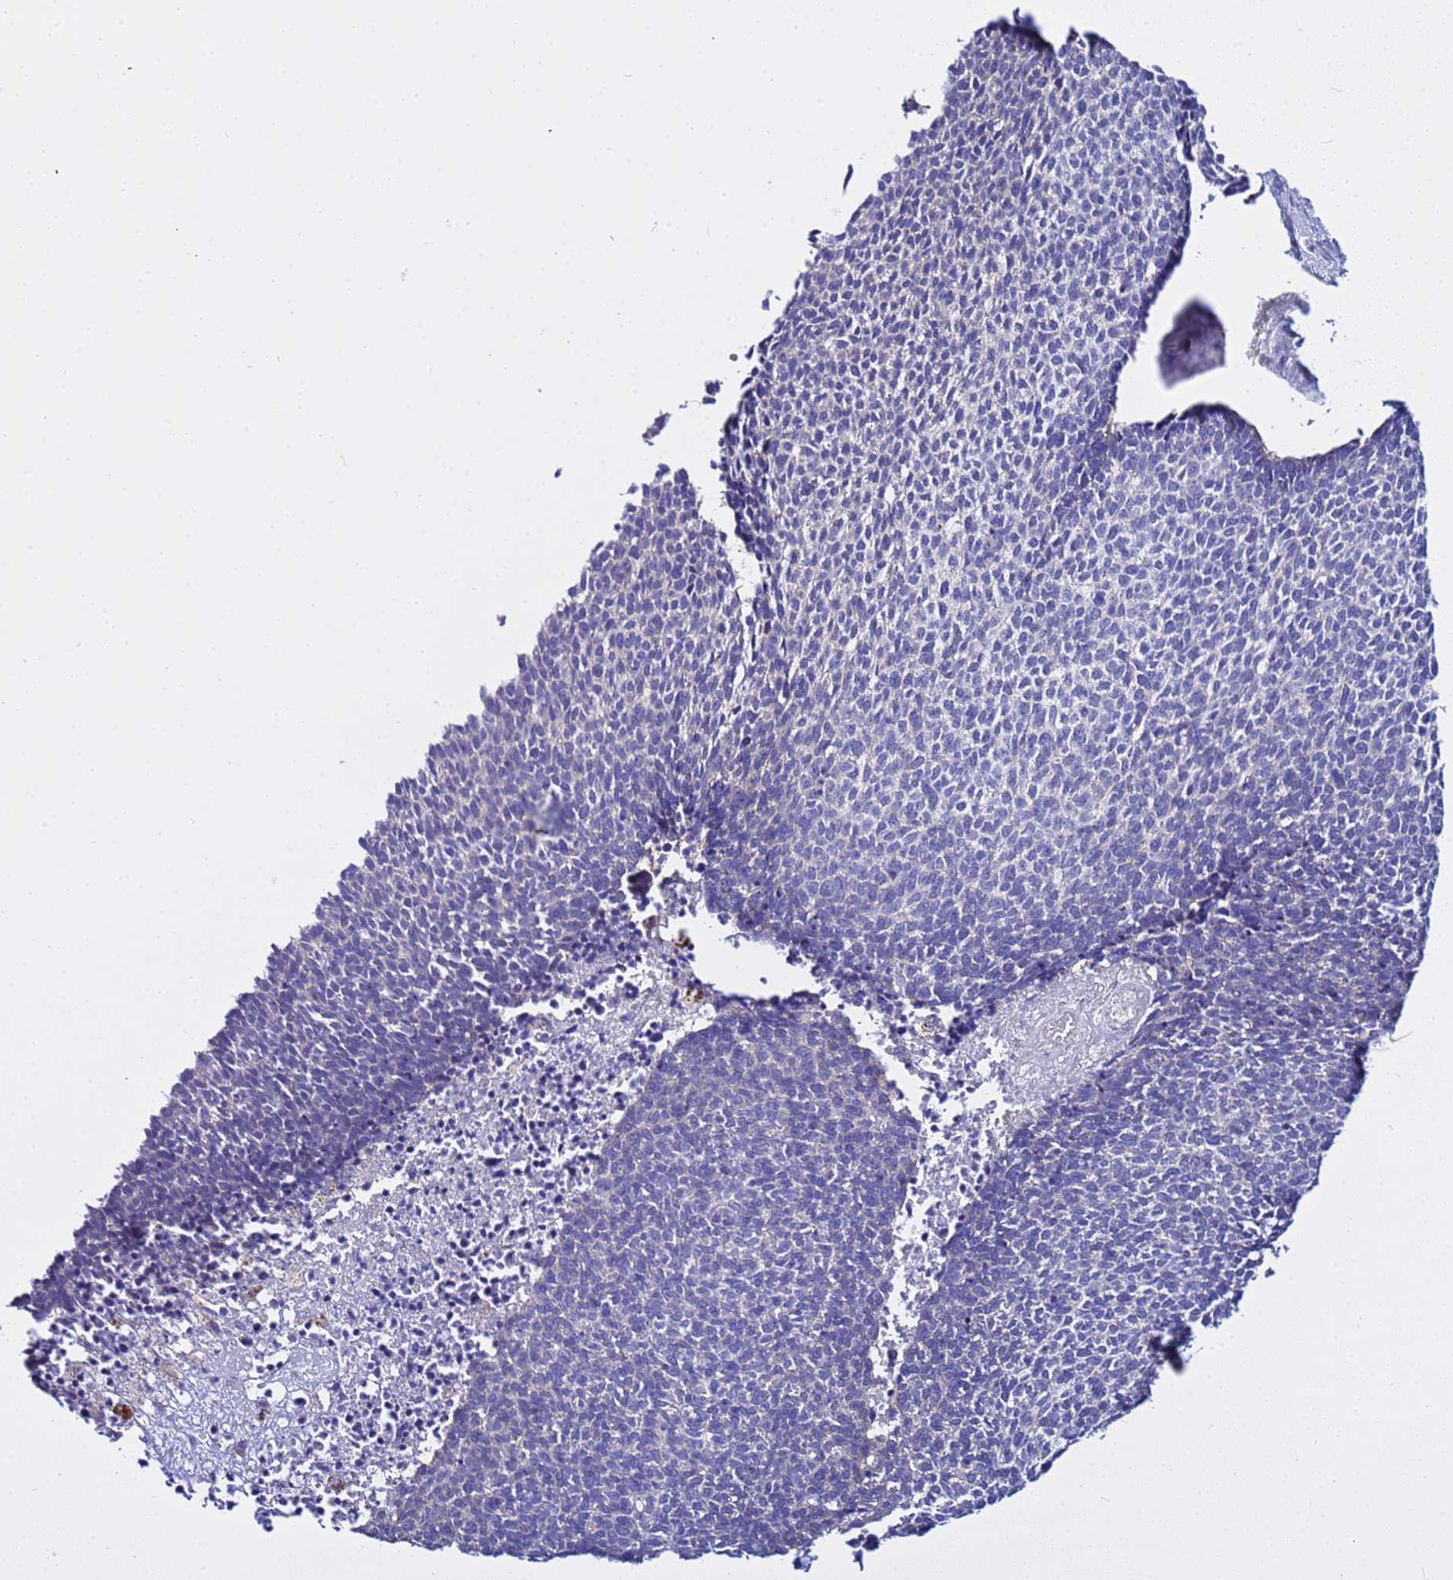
{"staining": {"intensity": "negative", "quantity": "none", "location": "none"}, "tissue": "skin cancer", "cell_type": "Tumor cells", "image_type": "cancer", "snomed": [{"axis": "morphology", "description": "Basal cell carcinoma"}, {"axis": "topography", "description": "Skin"}], "caption": "This is an immunohistochemistry micrograph of skin cancer. There is no positivity in tumor cells.", "gene": "USP18", "patient": {"sex": "female", "age": 84}}